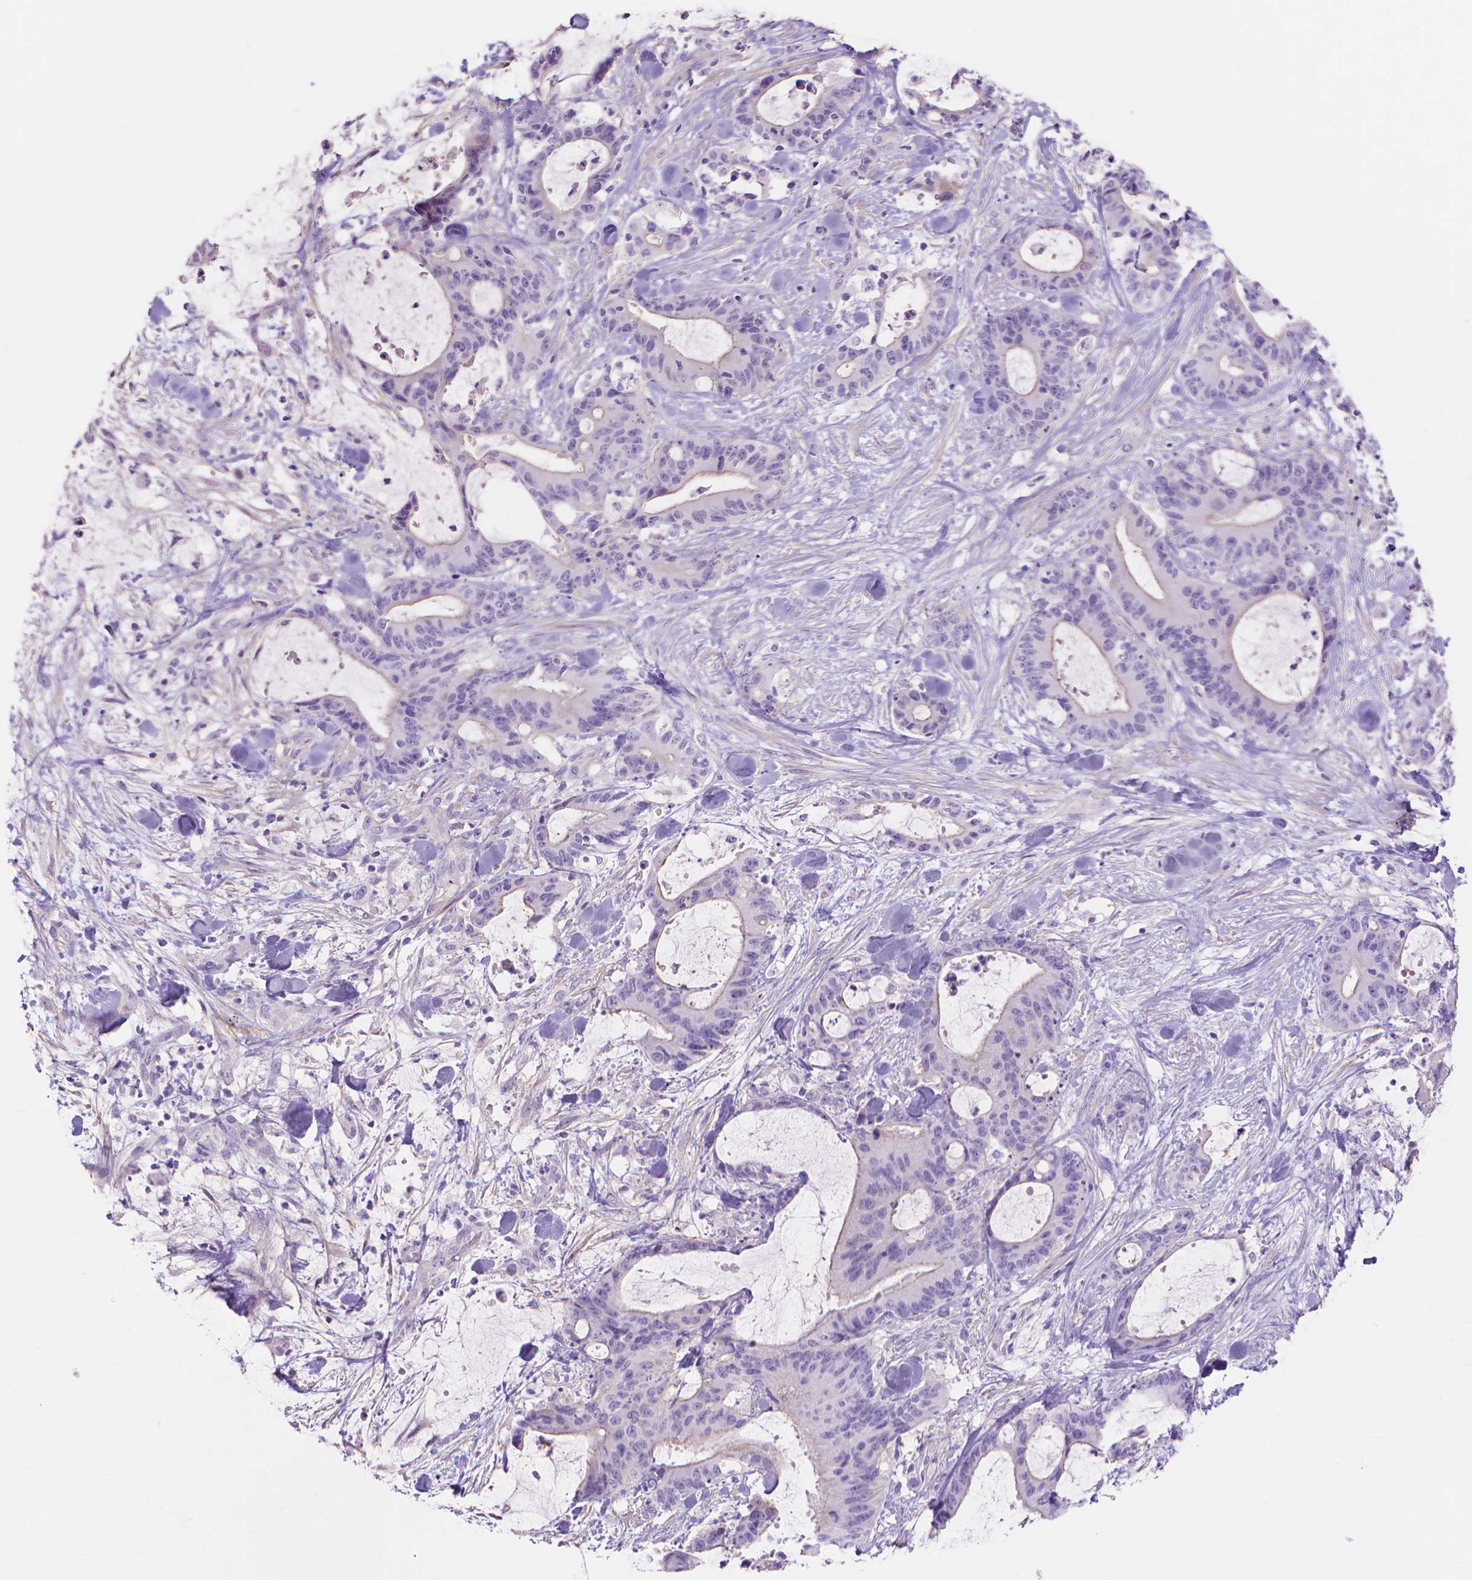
{"staining": {"intensity": "weak", "quantity": "<25%", "location": "cytoplasmic/membranous"}, "tissue": "liver cancer", "cell_type": "Tumor cells", "image_type": "cancer", "snomed": [{"axis": "morphology", "description": "Cholangiocarcinoma"}, {"axis": "topography", "description": "Liver"}], "caption": "Immunohistochemistry (IHC) of human liver cholangiocarcinoma shows no staining in tumor cells. (DAB IHC with hematoxylin counter stain).", "gene": "MBLAC1", "patient": {"sex": "female", "age": 73}}